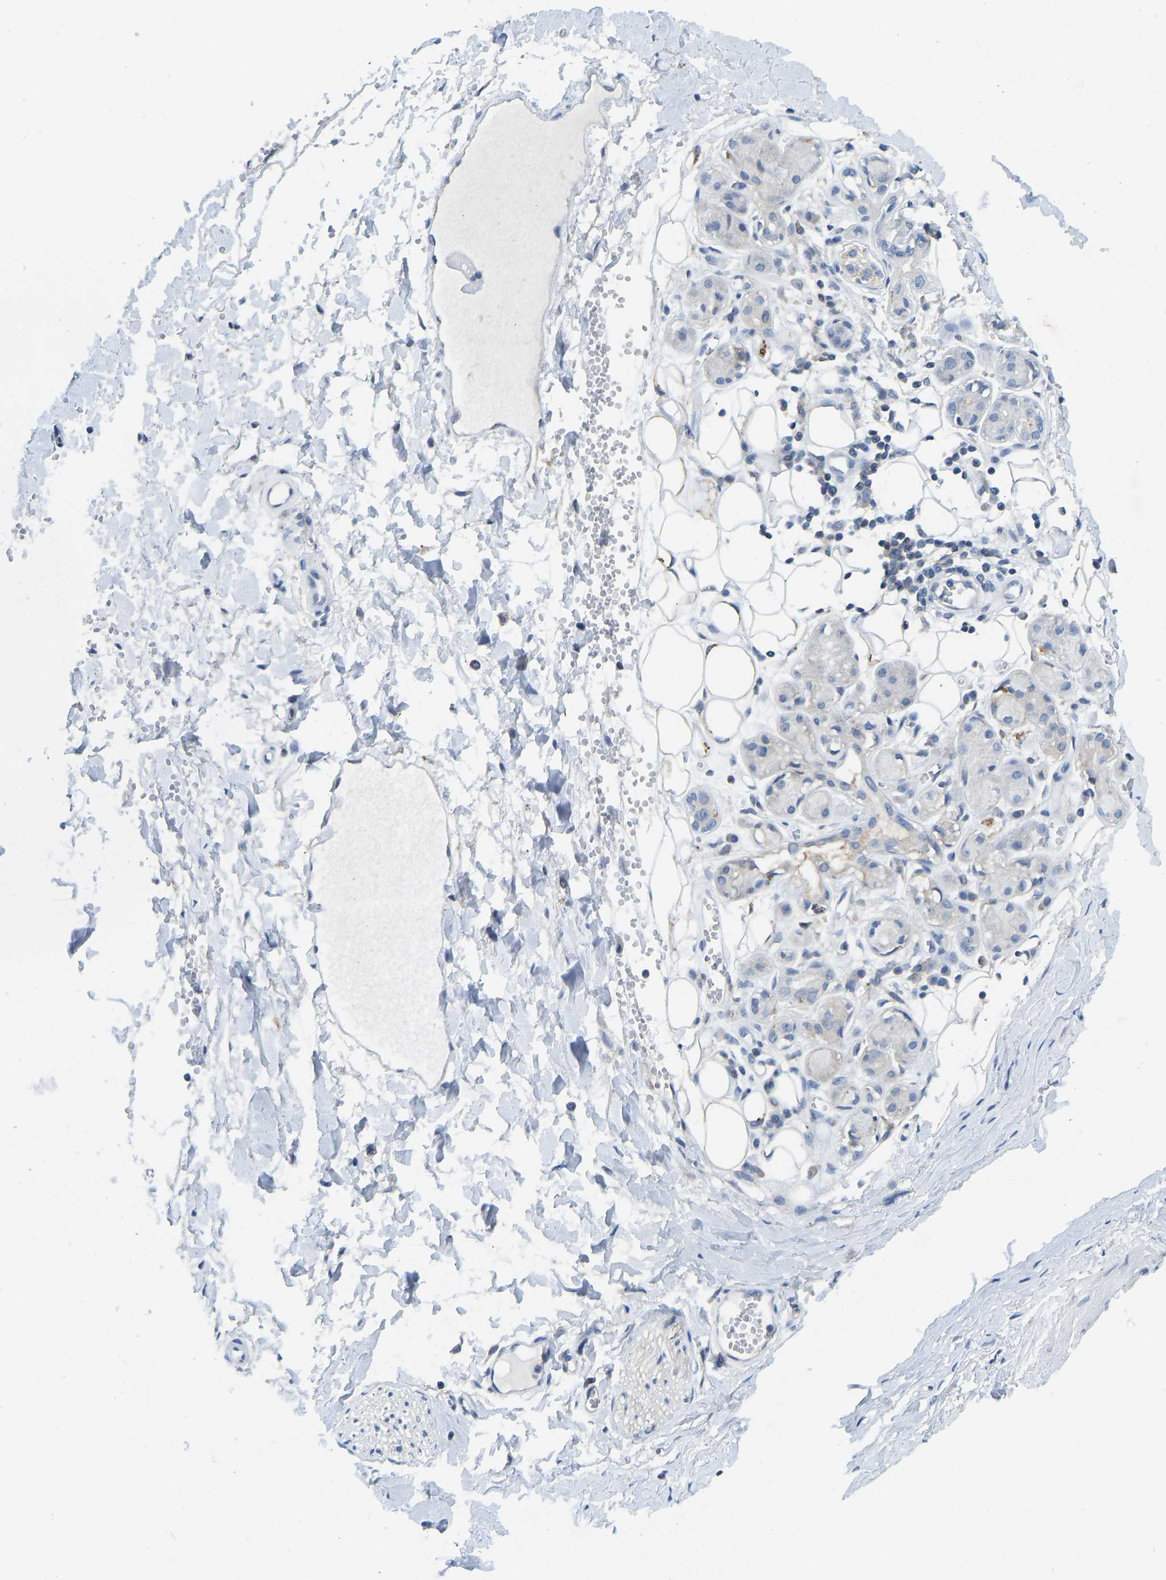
{"staining": {"intensity": "weak", "quantity": "<25%", "location": "cytoplasmic/membranous"}, "tissue": "adipose tissue", "cell_type": "Adipocytes", "image_type": "normal", "snomed": [{"axis": "morphology", "description": "Normal tissue, NOS"}, {"axis": "morphology", "description": "Inflammation, NOS"}, {"axis": "topography", "description": "Salivary gland"}, {"axis": "topography", "description": "Peripheral nerve tissue"}], "caption": "Adipocytes are negative for brown protein staining in unremarkable adipose tissue. Brightfield microscopy of IHC stained with DAB (3,3'-diaminobenzidine) (brown) and hematoxylin (blue), captured at high magnification.", "gene": "NDRG3", "patient": {"sex": "female", "age": 75}}